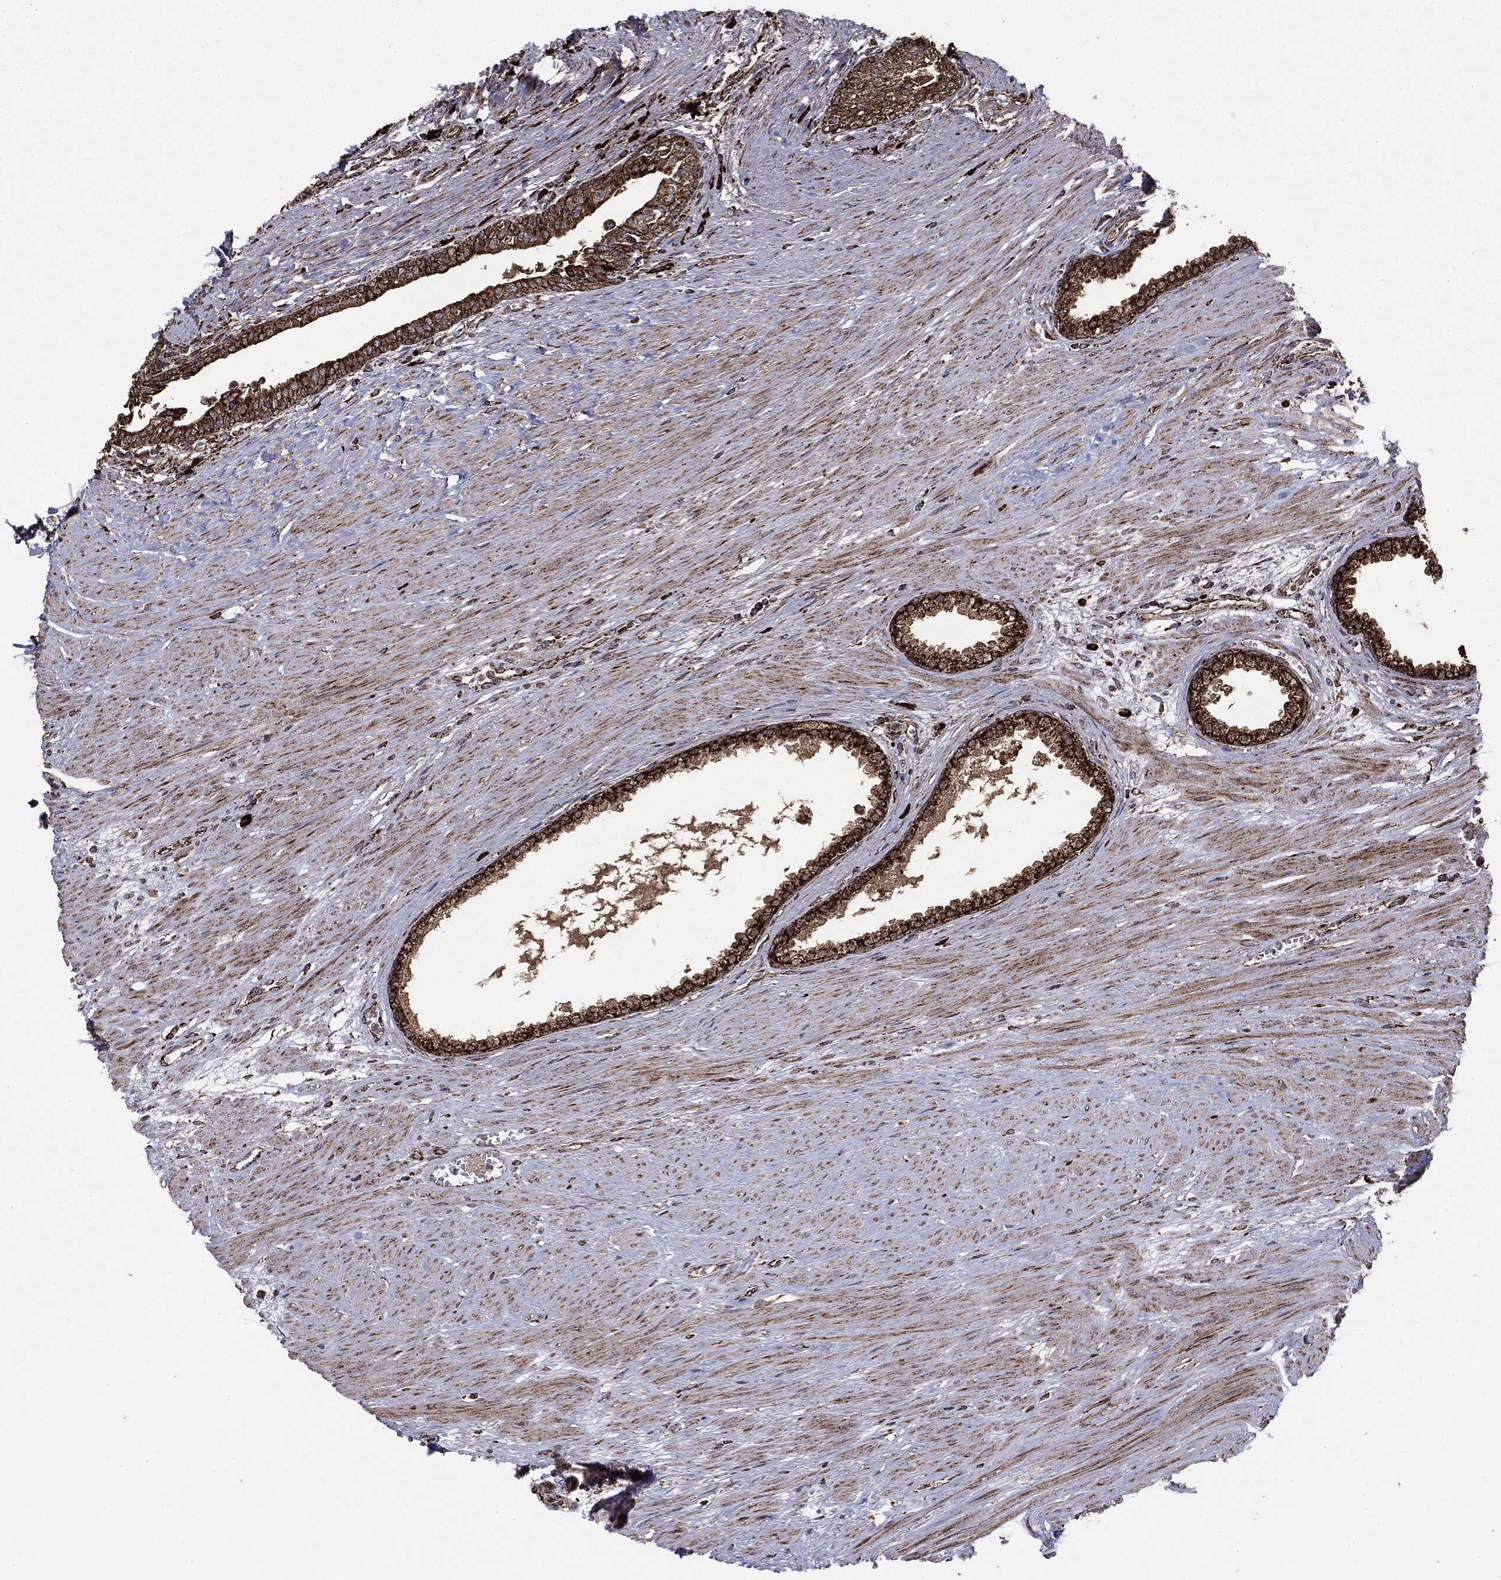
{"staining": {"intensity": "strong", "quantity": ">75%", "location": "cytoplasmic/membranous"}, "tissue": "prostate", "cell_type": "Glandular cells", "image_type": "normal", "snomed": [{"axis": "morphology", "description": "Normal tissue, NOS"}, {"axis": "topography", "description": "Prostate"}], "caption": "Approximately >75% of glandular cells in normal prostate display strong cytoplasmic/membranous protein positivity as visualized by brown immunohistochemical staining.", "gene": "MAP2K1", "patient": {"sex": "male", "age": 64}}